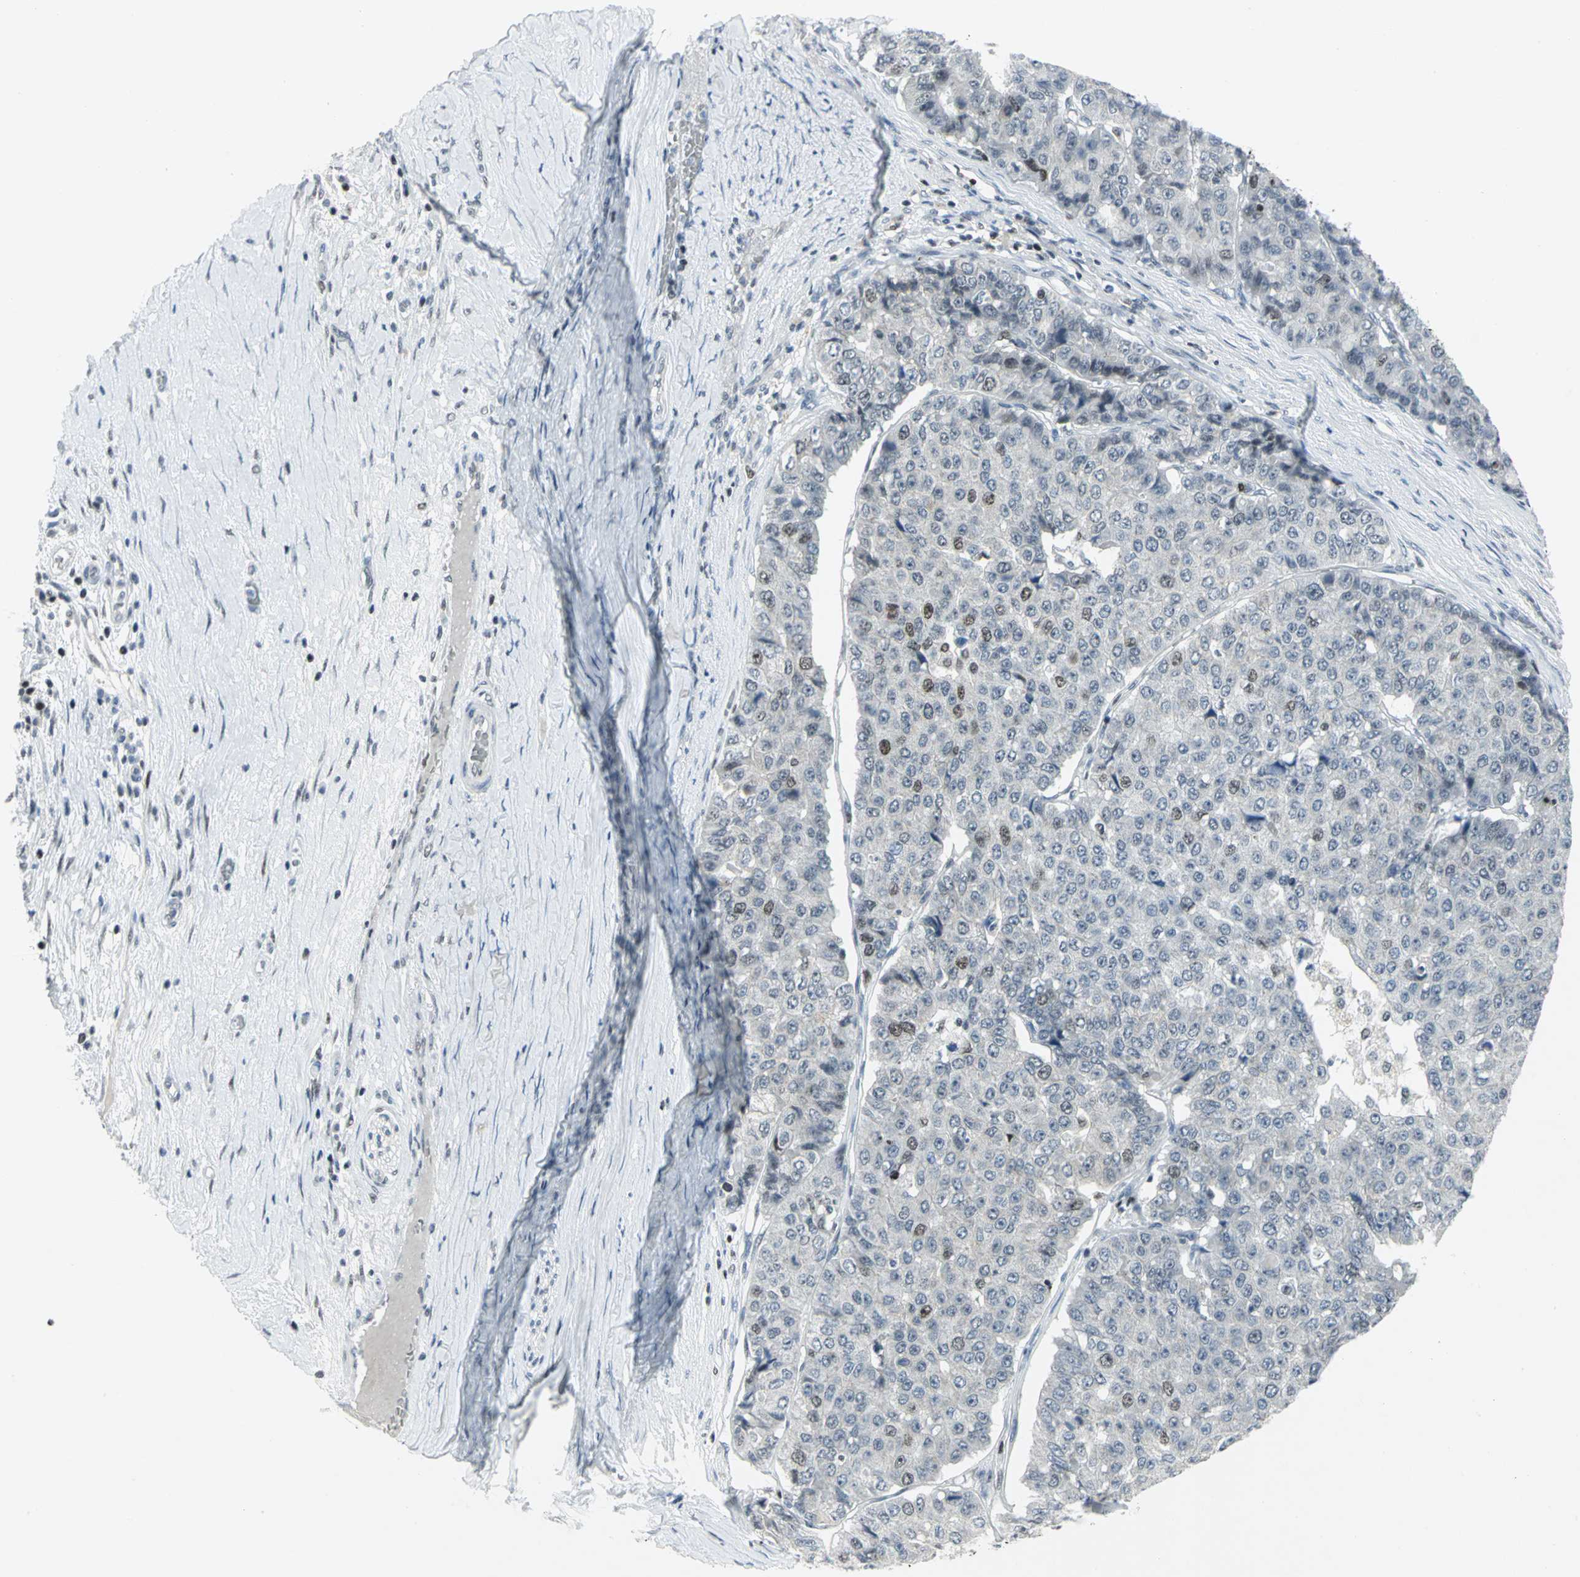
{"staining": {"intensity": "weak", "quantity": "<25%", "location": "nuclear"}, "tissue": "pancreatic cancer", "cell_type": "Tumor cells", "image_type": "cancer", "snomed": [{"axis": "morphology", "description": "Adenocarcinoma, NOS"}, {"axis": "topography", "description": "Pancreas"}], "caption": "Tumor cells are negative for brown protein staining in adenocarcinoma (pancreatic).", "gene": "RPA1", "patient": {"sex": "male", "age": 50}}